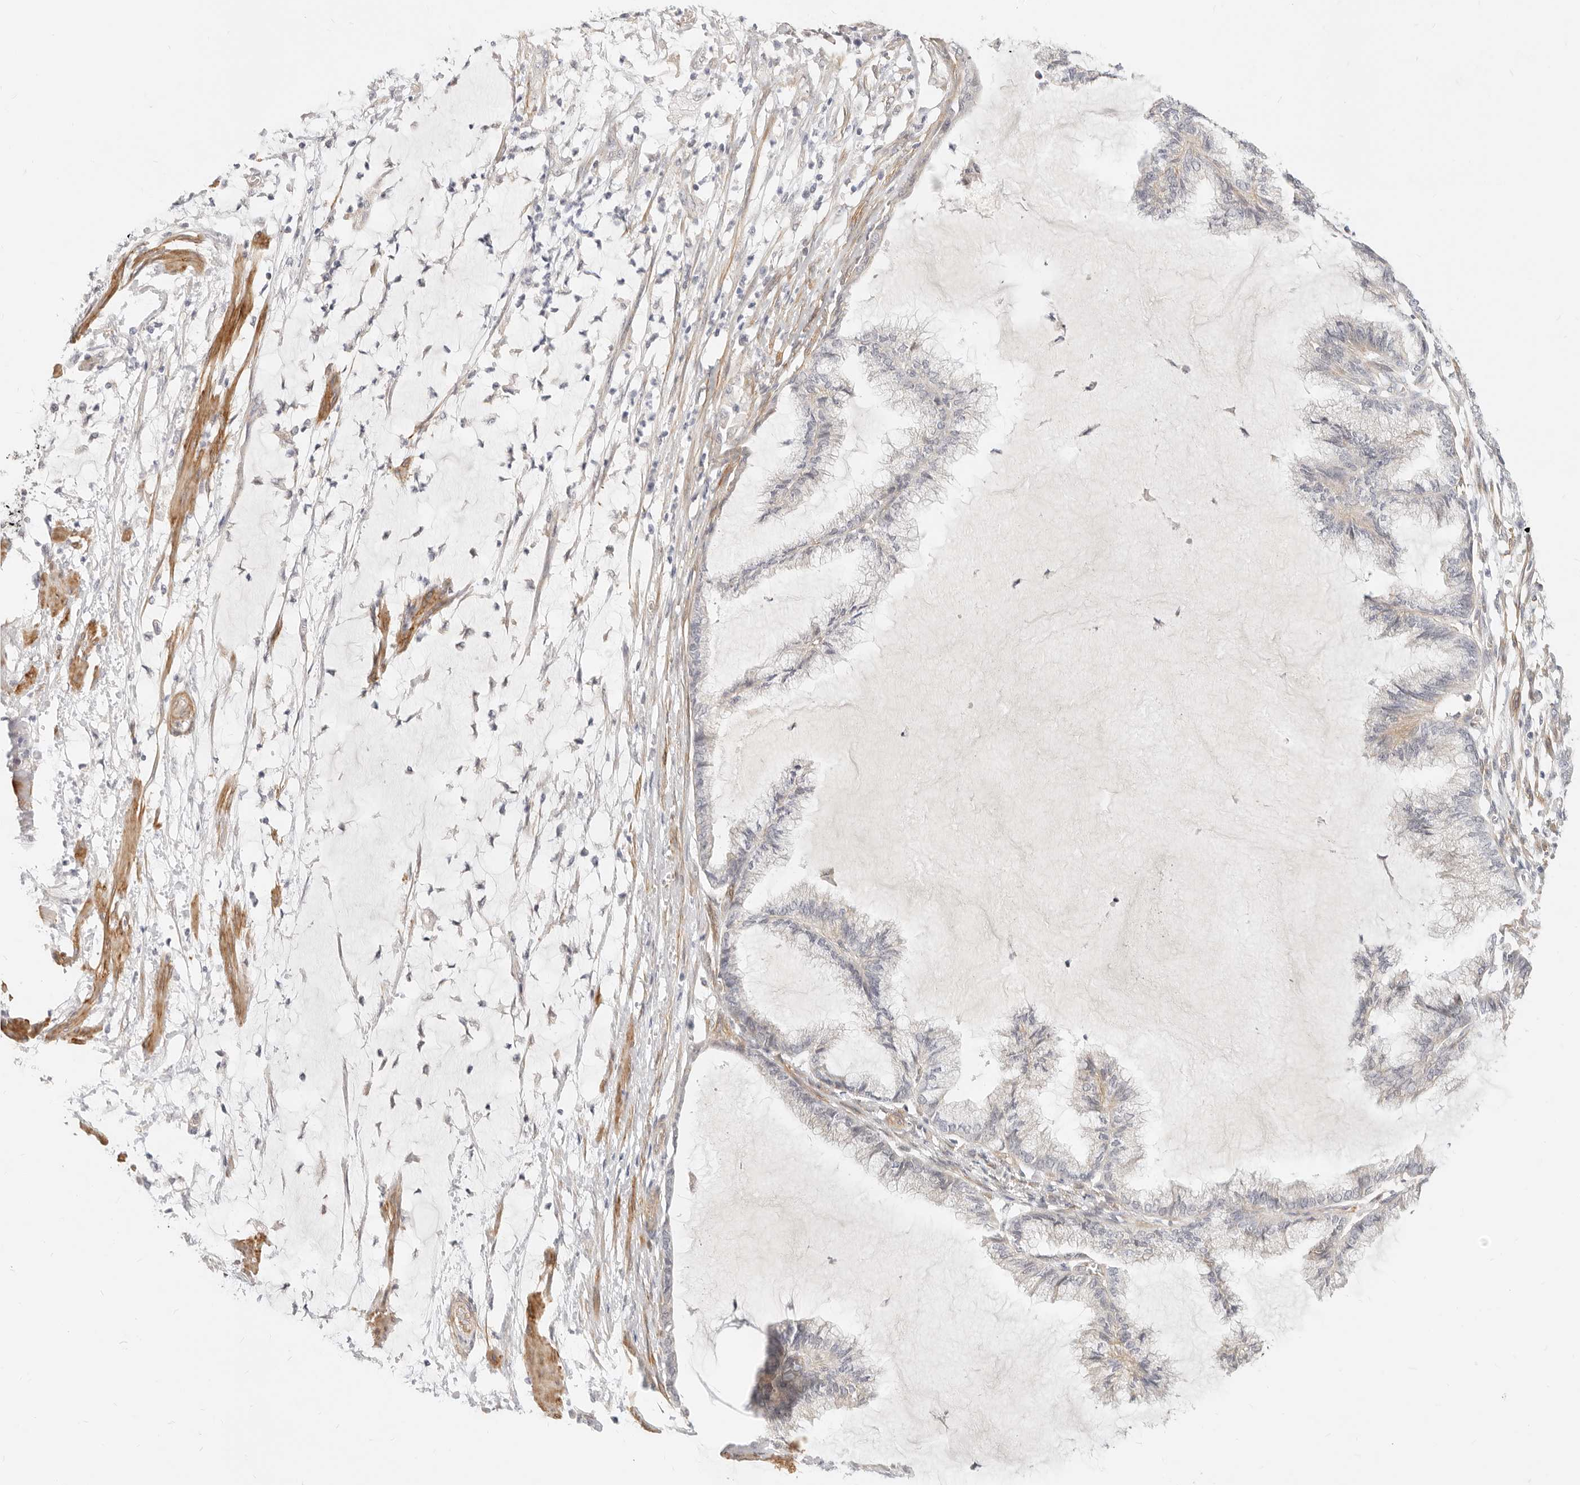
{"staining": {"intensity": "negative", "quantity": "none", "location": "none"}, "tissue": "endometrial cancer", "cell_type": "Tumor cells", "image_type": "cancer", "snomed": [{"axis": "morphology", "description": "Adenocarcinoma, NOS"}, {"axis": "topography", "description": "Endometrium"}], "caption": "High magnification brightfield microscopy of adenocarcinoma (endometrial) stained with DAB (3,3'-diaminobenzidine) (brown) and counterstained with hematoxylin (blue): tumor cells show no significant staining. Brightfield microscopy of immunohistochemistry (IHC) stained with DAB (brown) and hematoxylin (blue), captured at high magnification.", "gene": "UBXN10", "patient": {"sex": "female", "age": 86}}